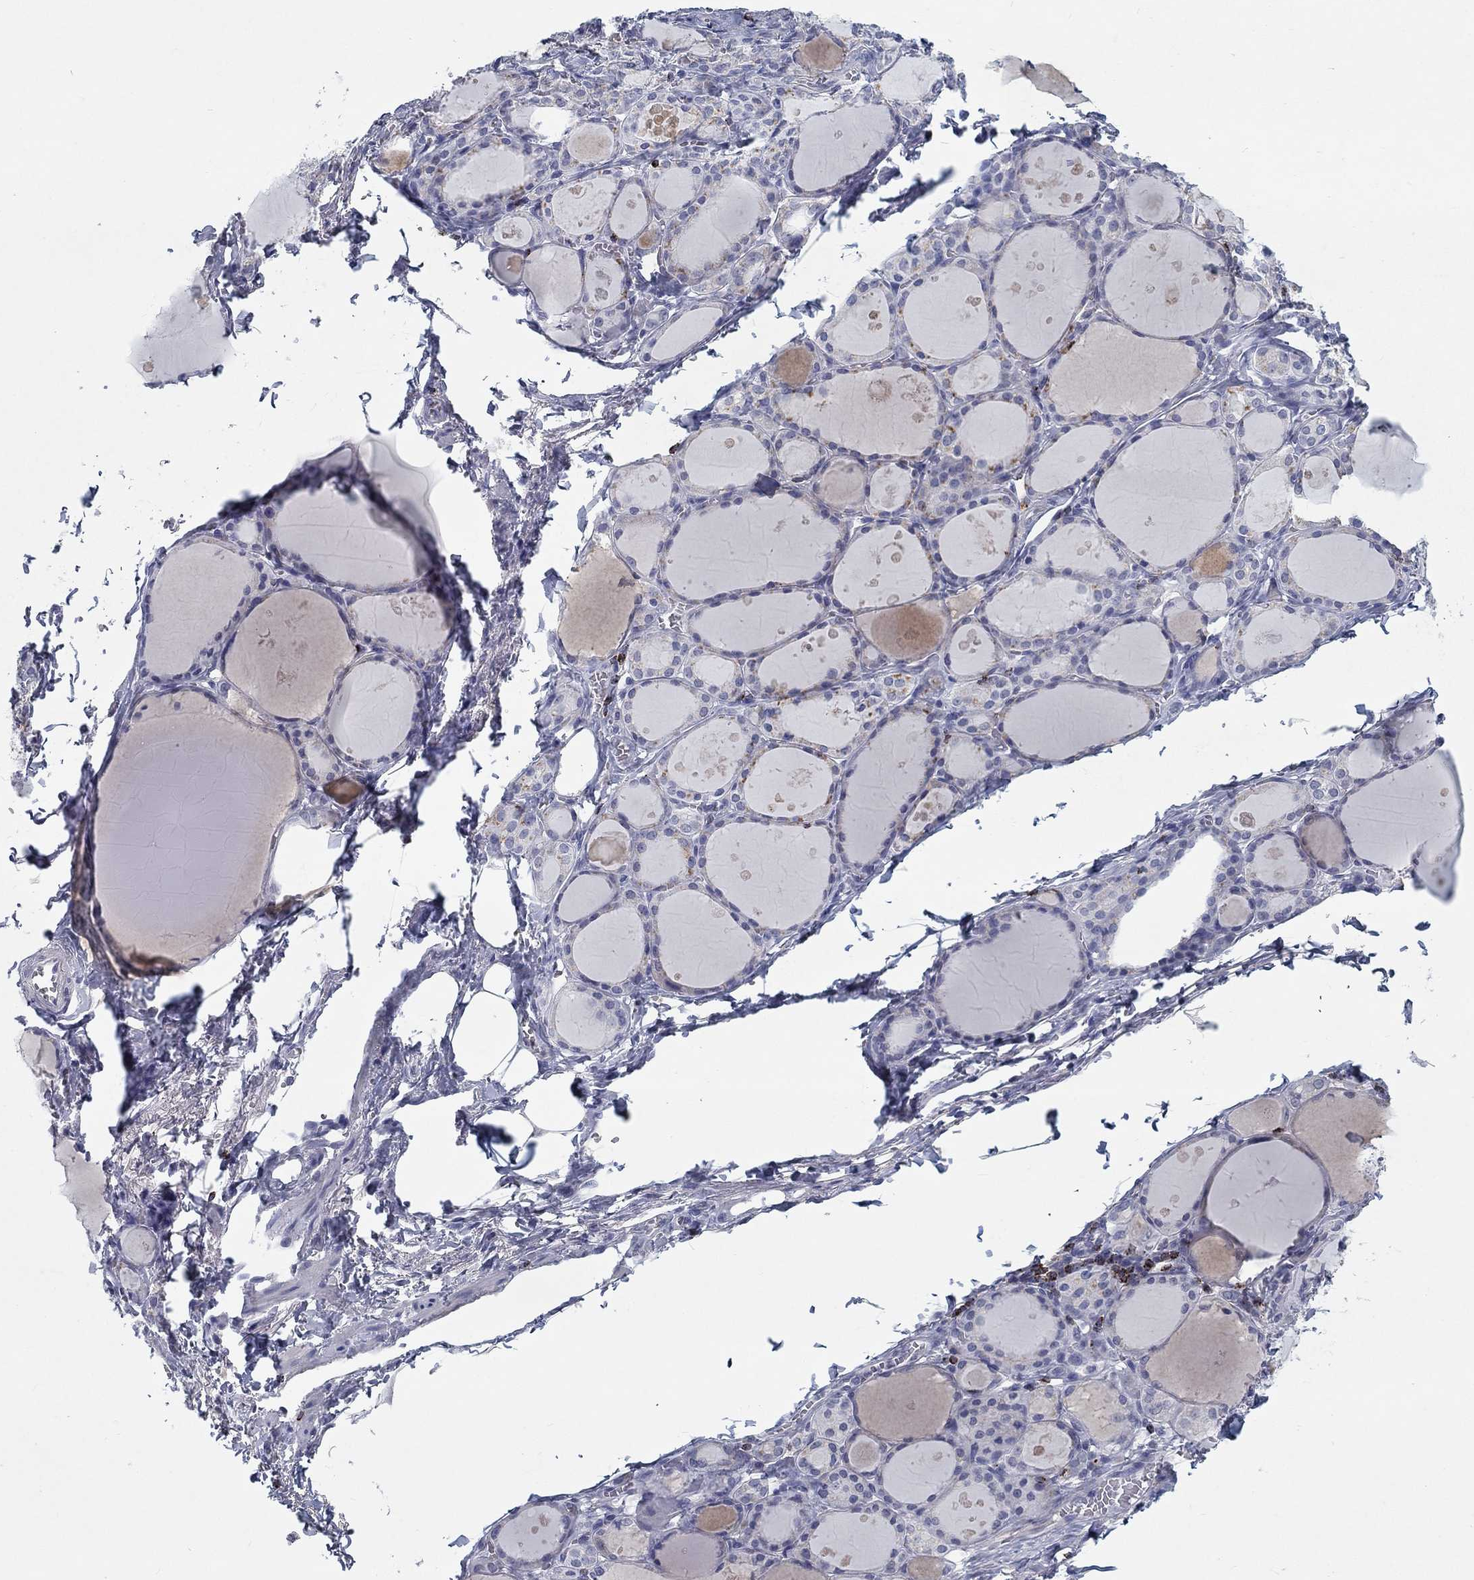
{"staining": {"intensity": "negative", "quantity": "none", "location": "none"}, "tissue": "thyroid gland", "cell_type": "Glandular cells", "image_type": "normal", "snomed": [{"axis": "morphology", "description": "Normal tissue, NOS"}, {"axis": "topography", "description": "Thyroid gland"}], "caption": "Glandular cells show no significant expression in normal thyroid gland.", "gene": "GZMA", "patient": {"sex": "male", "age": 68}}